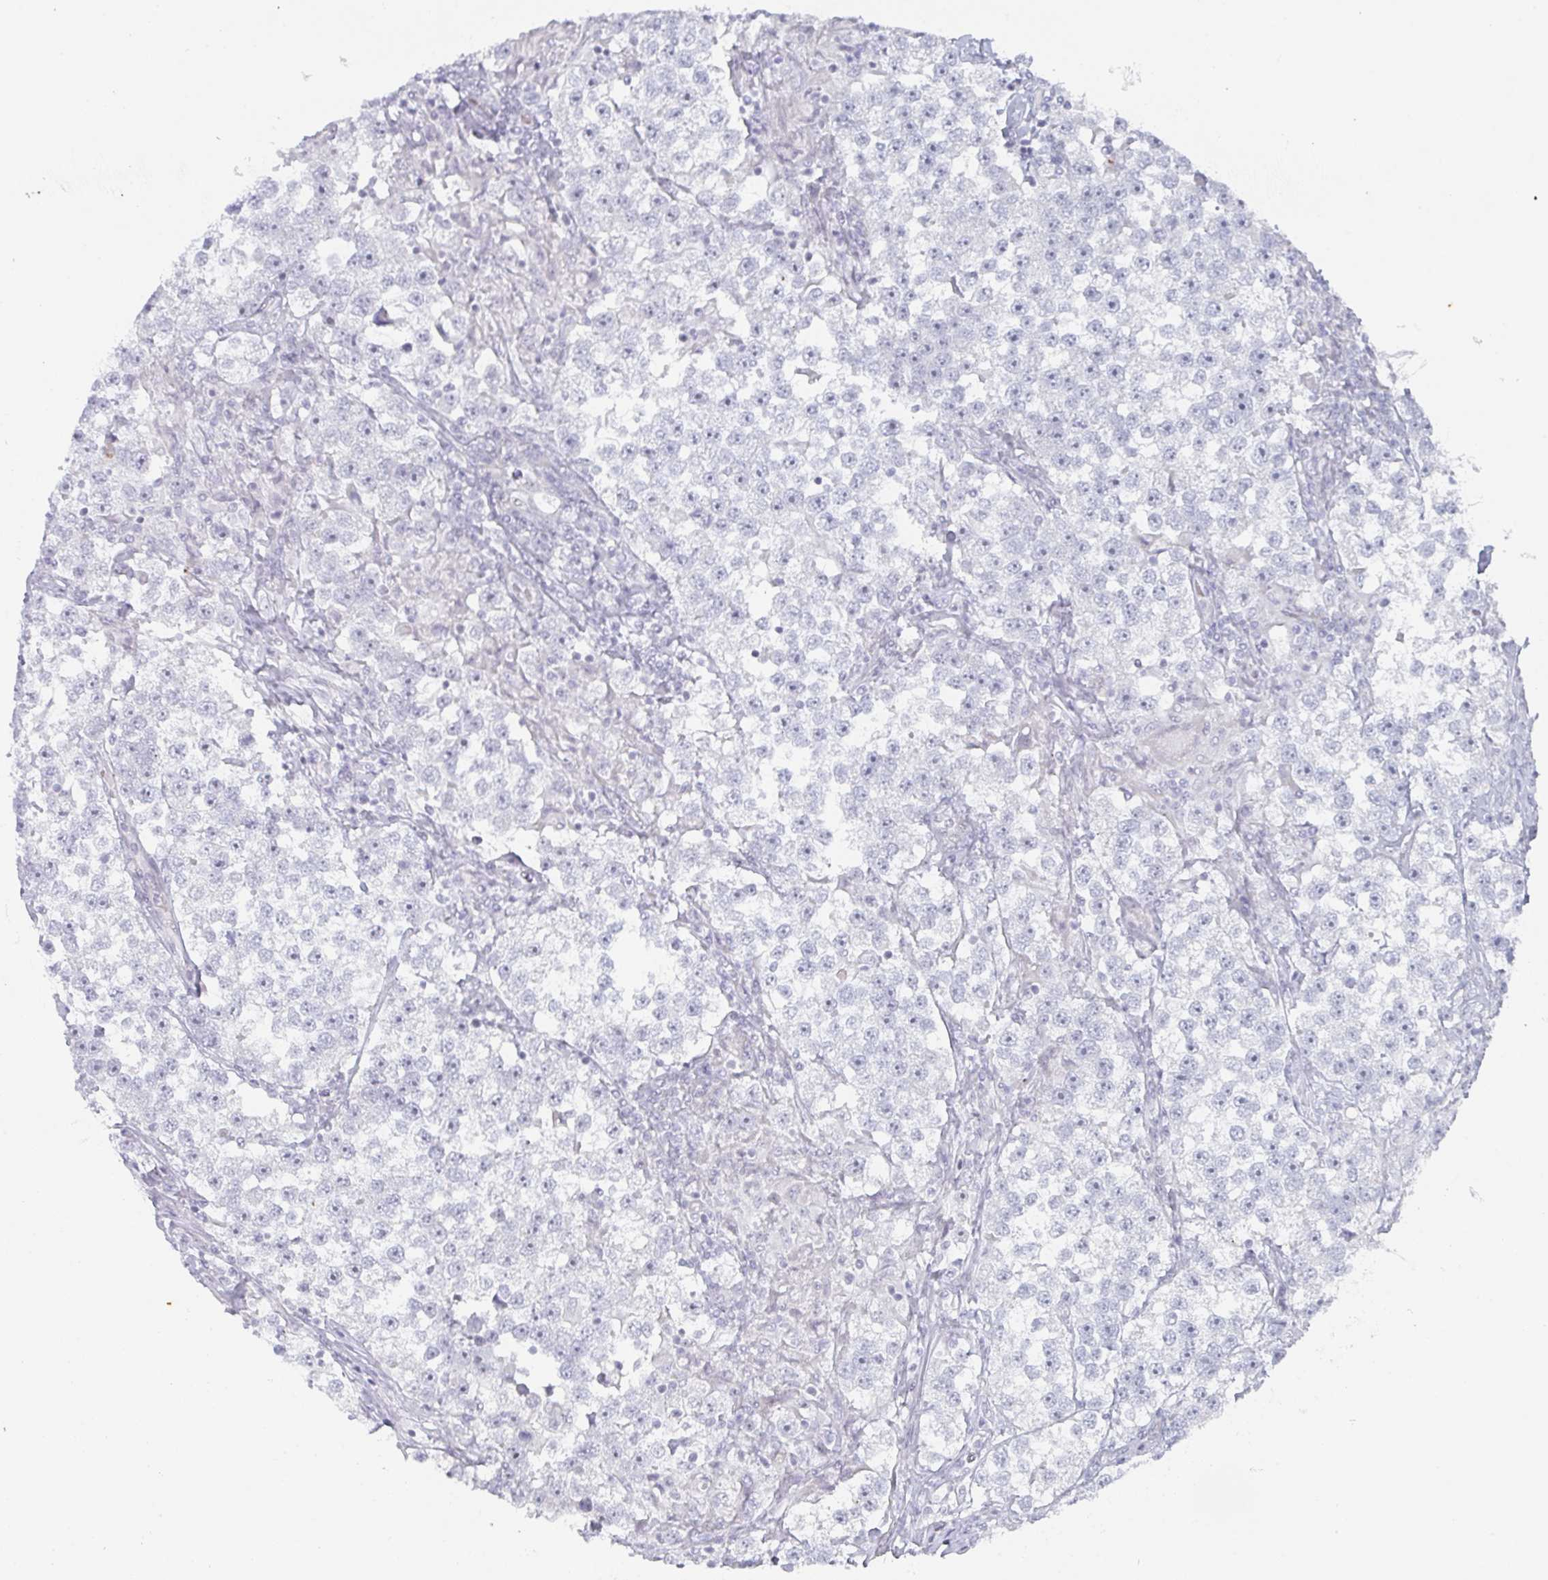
{"staining": {"intensity": "negative", "quantity": "none", "location": "none"}, "tissue": "testis cancer", "cell_type": "Tumor cells", "image_type": "cancer", "snomed": [{"axis": "morphology", "description": "Seminoma, NOS"}, {"axis": "topography", "description": "Testis"}], "caption": "Tumor cells are negative for protein expression in human testis seminoma.", "gene": "POU2AF2", "patient": {"sex": "male", "age": 46}}